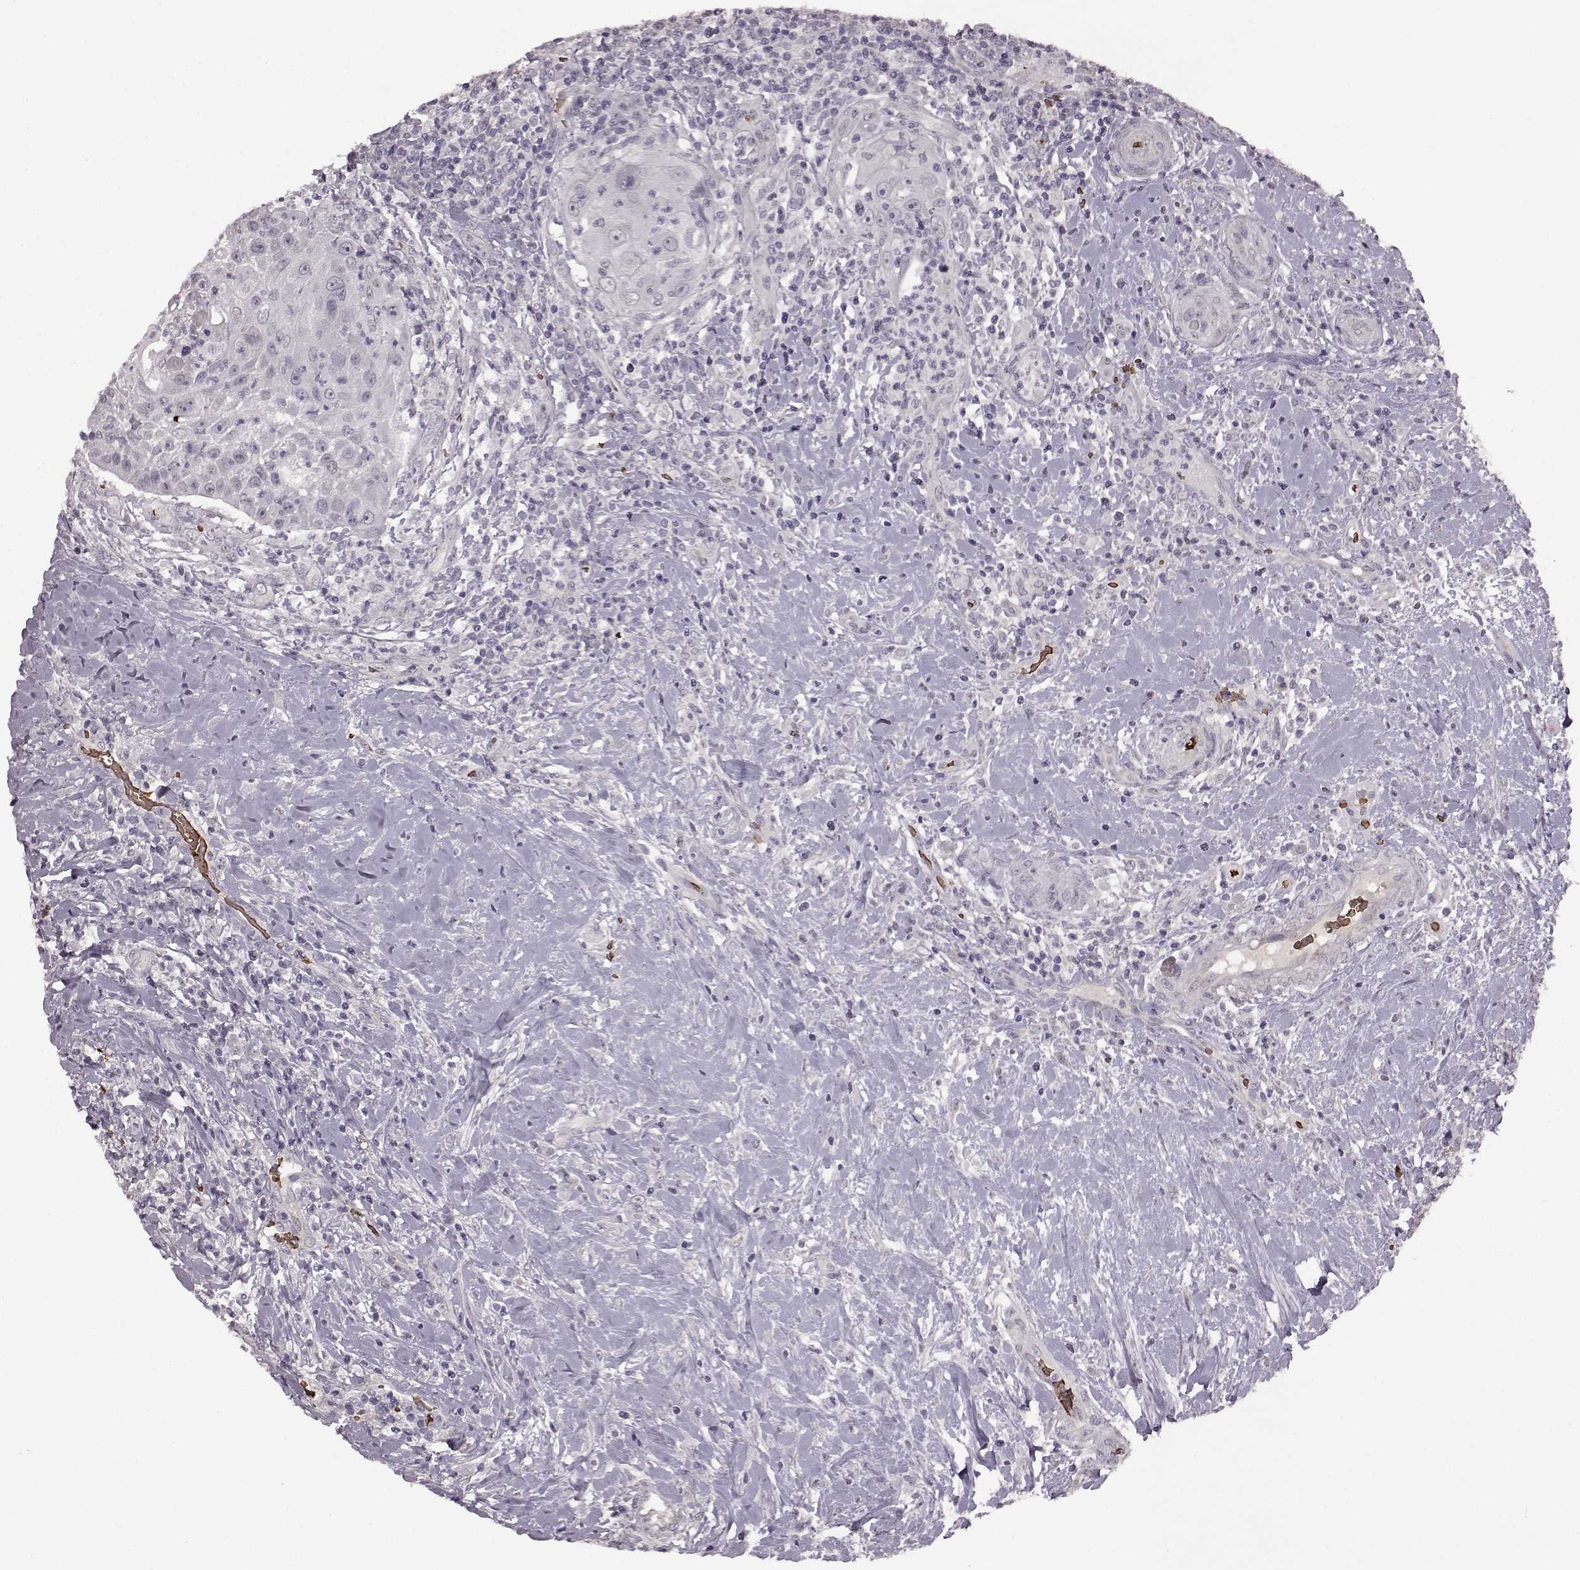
{"staining": {"intensity": "negative", "quantity": "none", "location": "none"}, "tissue": "head and neck cancer", "cell_type": "Tumor cells", "image_type": "cancer", "snomed": [{"axis": "morphology", "description": "Squamous cell carcinoma, NOS"}, {"axis": "topography", "description": "Head-Neck"}], "caption": "Immunohistochemistry (IHC) image of neoplastic tissue: human squamous cell carcinoma (head and neck) stained with DAB (3,3'-diaminobenzidine) exhibits no significant protein staining in tumor cells.", "gene": "PROP1", "patient": {"sex": "male", "age": 69}}